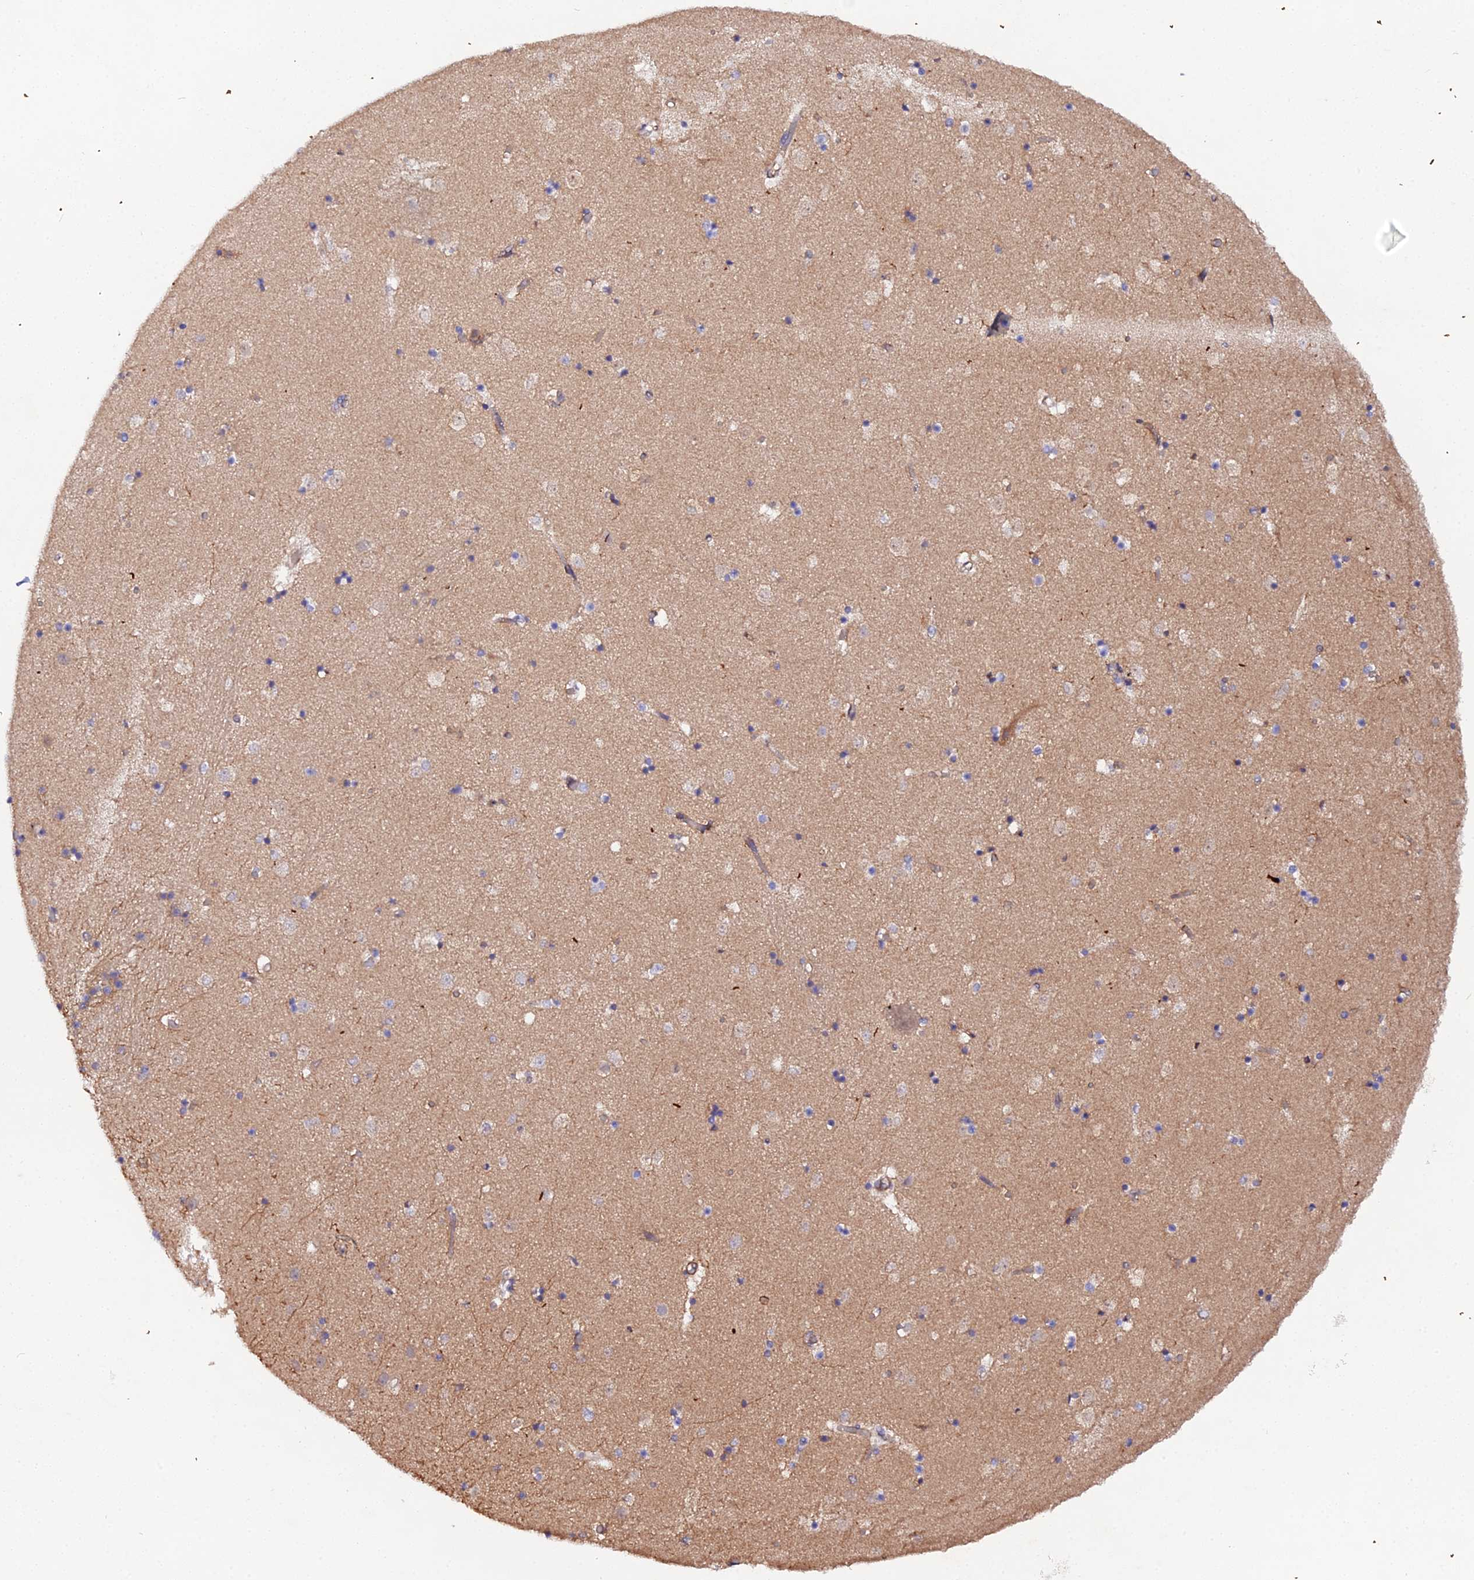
{"staining": {"intensity": "negative", "quantity": "none", "location": "none"}, "tissue": "caudate", "cell_type": "Glial cells", "image_type": "normal", "snomed": [{"axis": "morphology", "description": "Normal tissue, NOS"}, {"axis": "topography", "description": "Lateral ventricle wall"}], "caption": "Immunohistochemistry of benign caudate demonstrates no expression in glial cells. (Brightfield microscopy of DAB IHC at high magnification).", "gene": "TRIM26", "patient": {"sex": "female", "age": 52}}